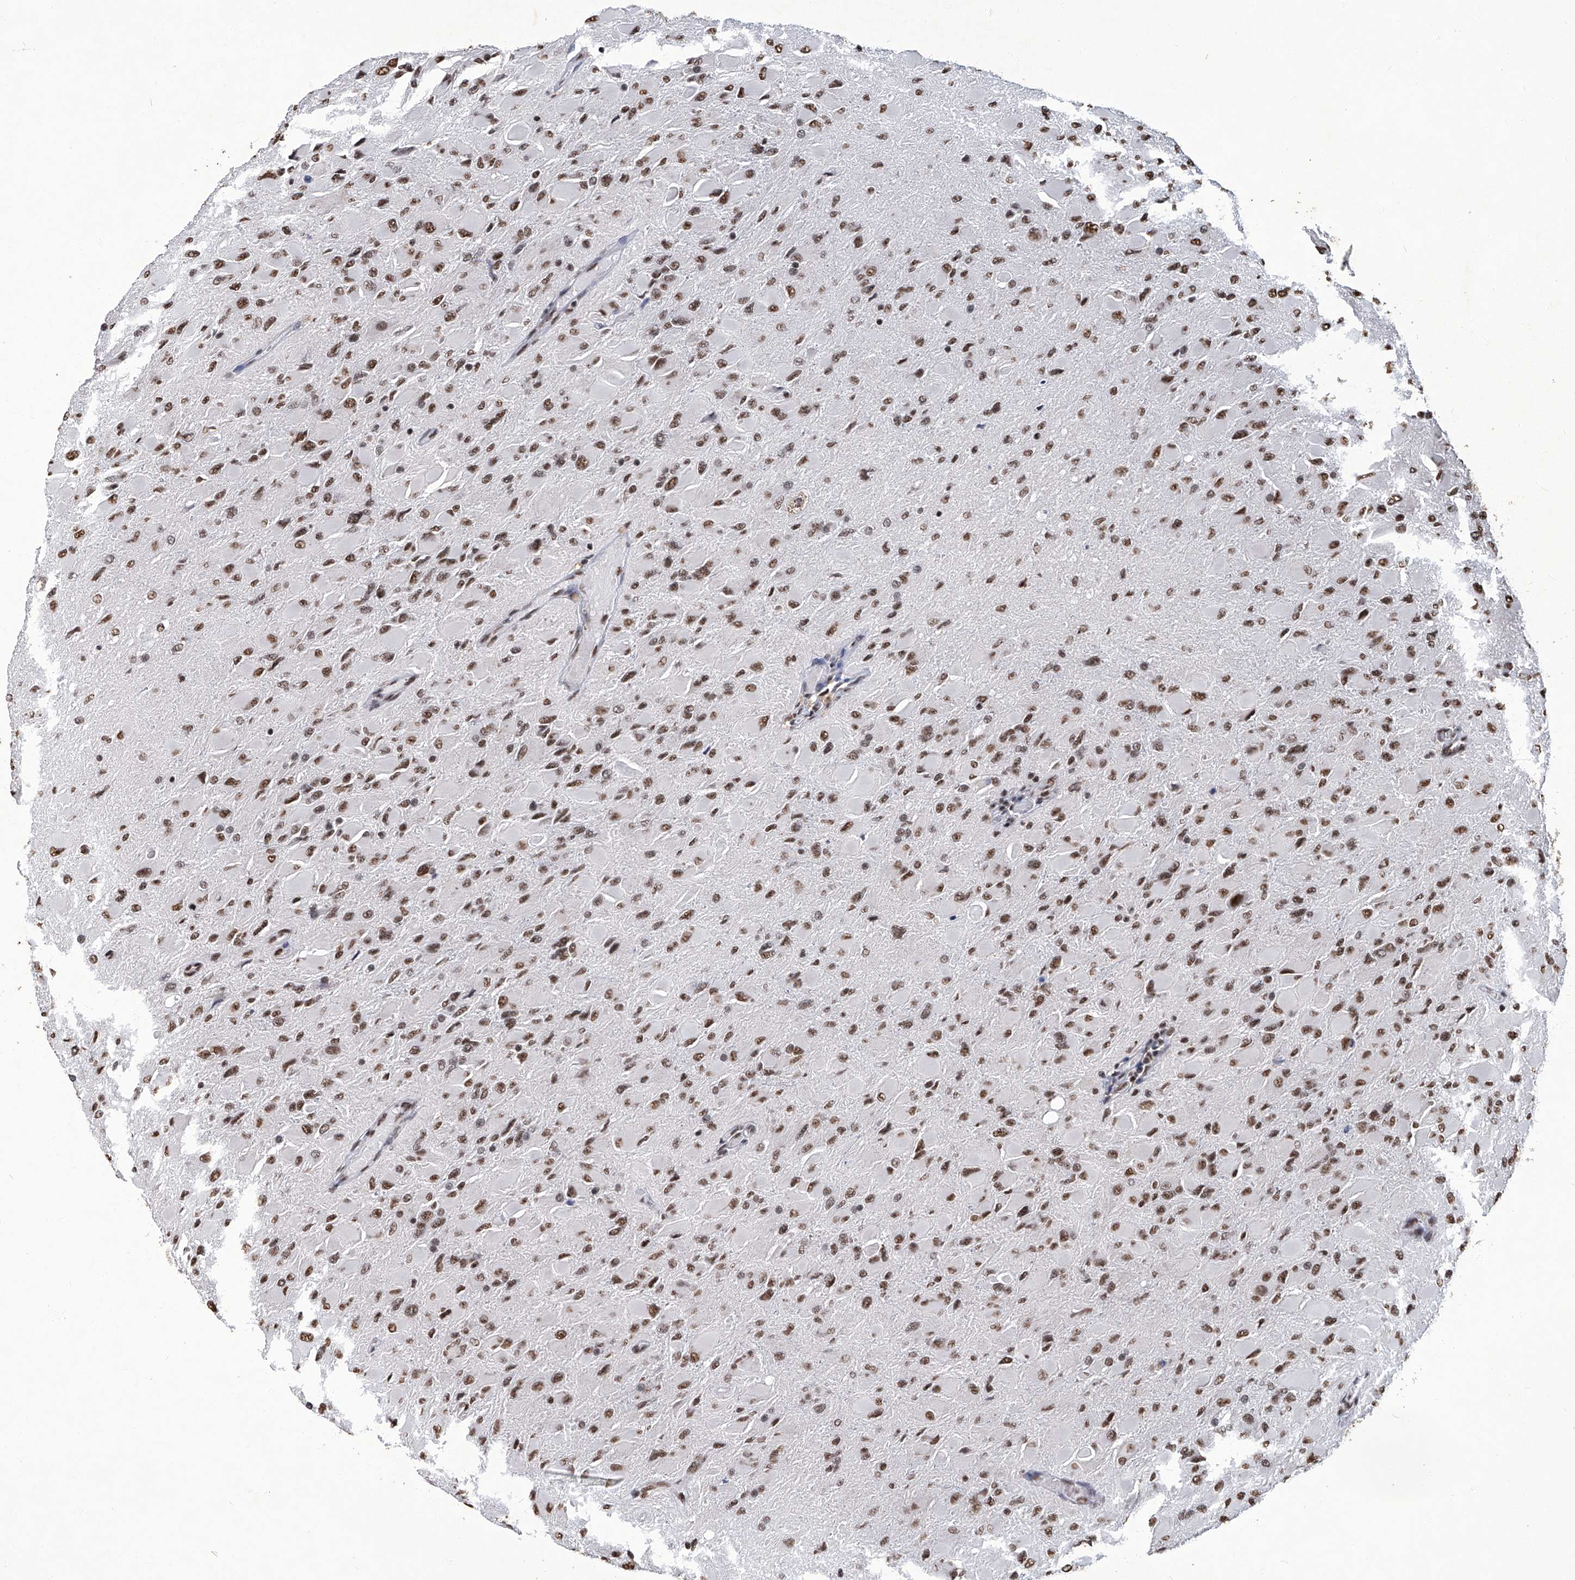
{"staining": {"intensity": "moderate", "quantity": ">75%", "location": "nuclear"}, "tissue": "glioma", "cell_type": "Tumor cells", "image_type": "cancer", "snomed": [{"axis": "morphology", "description": "Glioma, malignant, High grade"}, {"axis": "topography", "description": "Cerebral cortex"}], "caption": "Protein staining of glioma tissue demonstrates moderate nuclear positivity in about >75% of tumor cells.", "gene": "HBP1", "patient": {"sex": "female", "age": 36}}